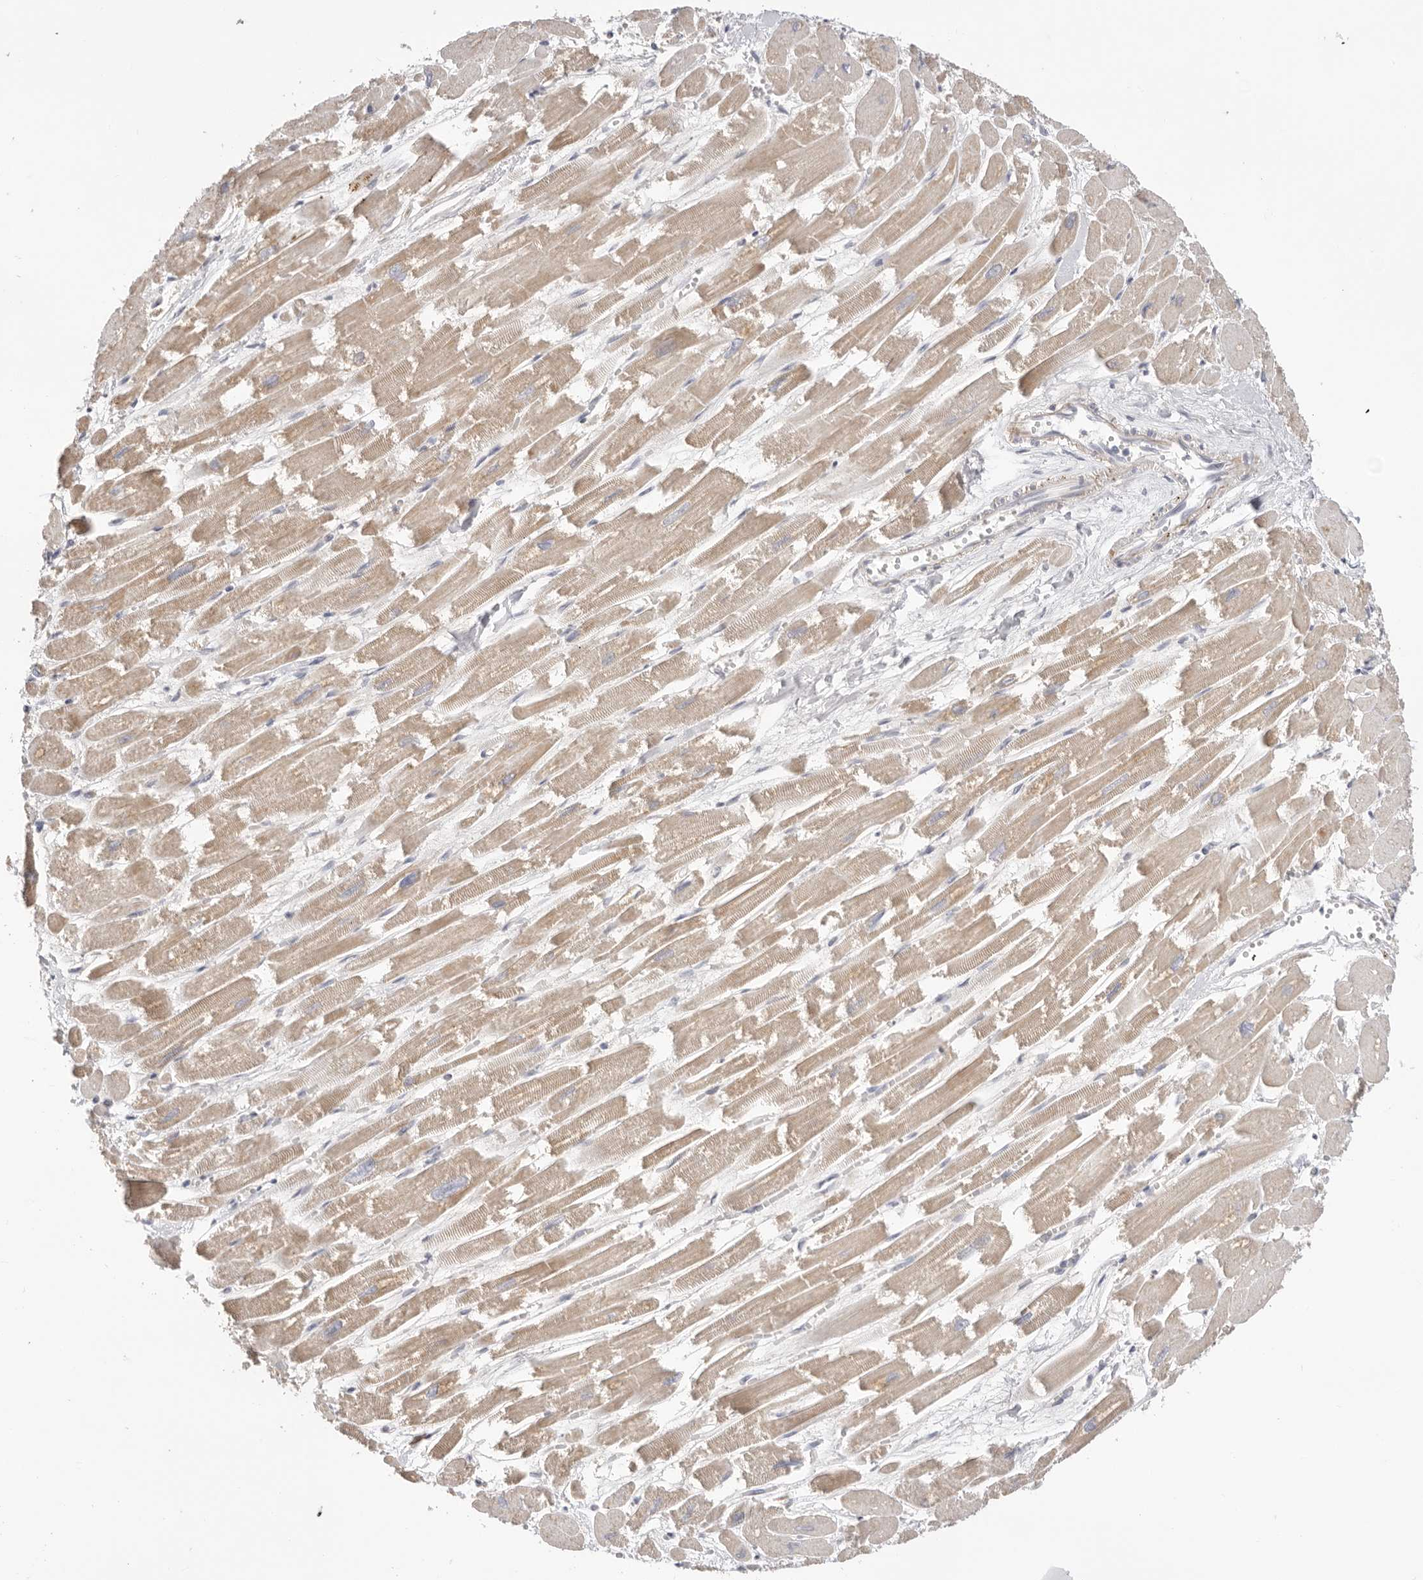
{"staining": {"intensity": "weak", "quantity": ">75%", "location": "cytoplasmic/membranous"}, "tissue": "heart muscle", "cell_type": "Cardiomyocytes", "image_type": "normal", "snomed": [{"axis": "morphology", "description": "Normal tissue, NOS"}, {"axis": "topography", "description": "Heart"}], "caption": "Immunohistochemical staining of benign heart muscle demonstrates low levels of weak cytoplasmic/membranous positivity in about >75% of cardiomyocytes.", "gene": "USH1C", "patient": {"sex": "male", "age": 54}}